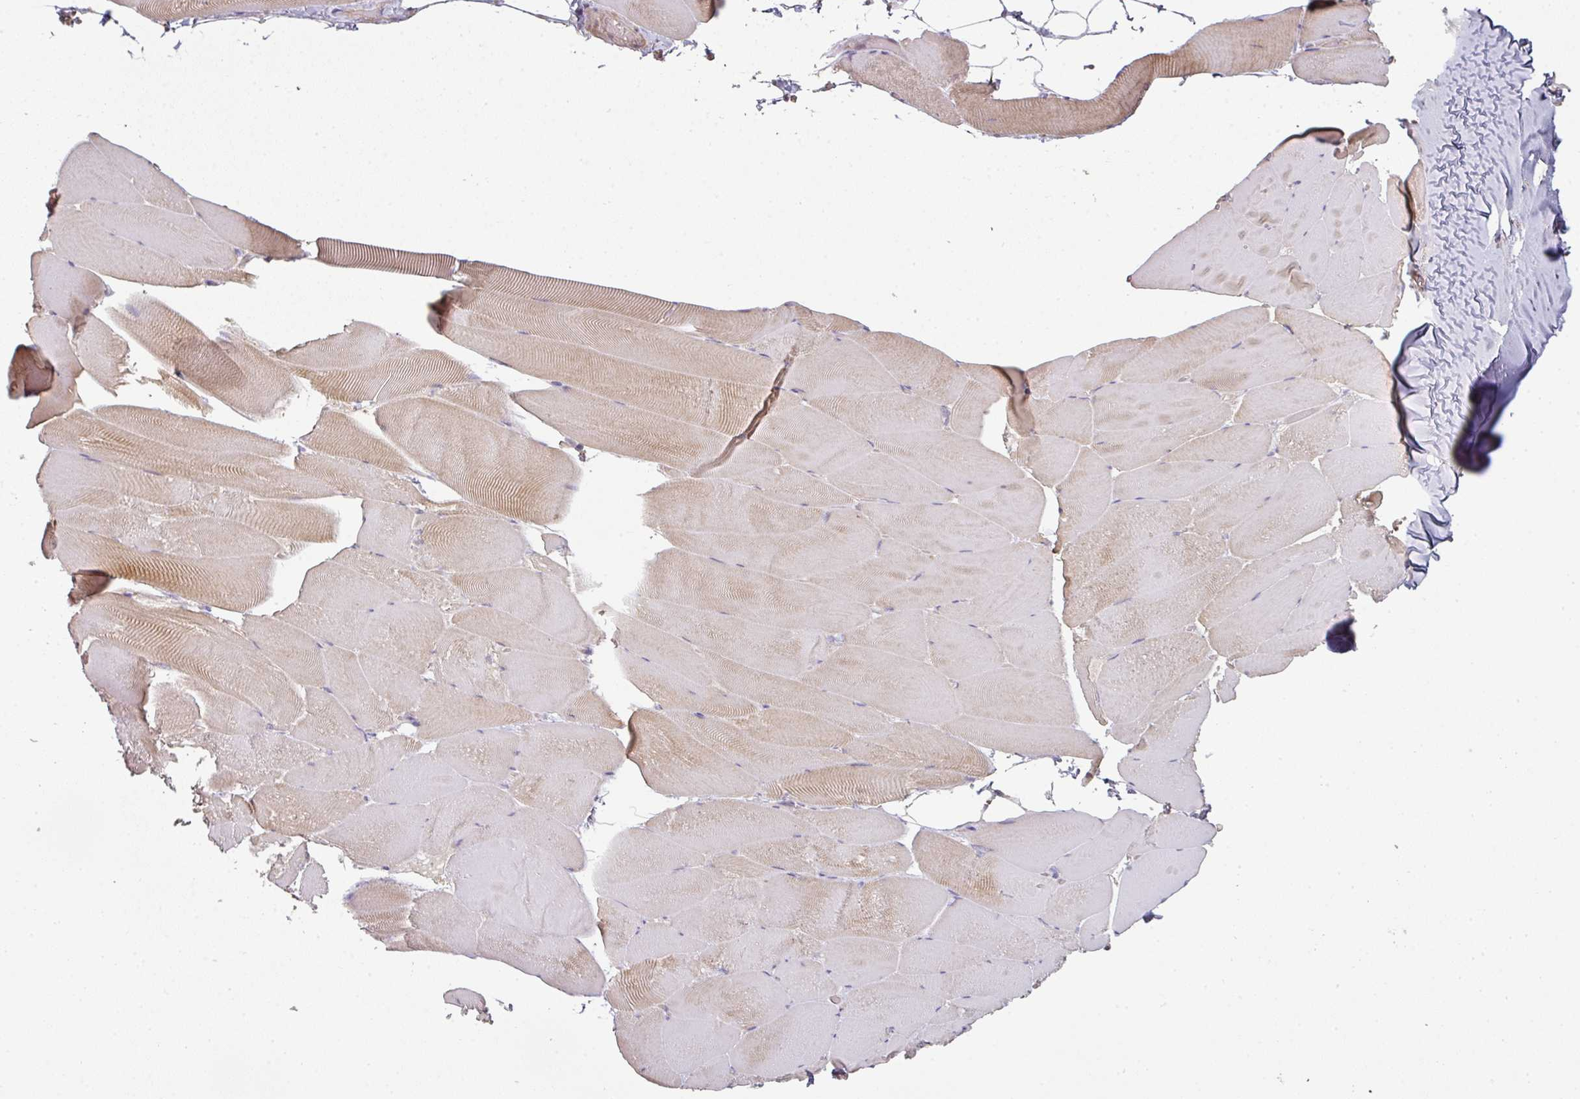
{"staining": {"intensity": "weak", "quantity": "25%-75%", "location": "cytoplasmic/membranous"}, "tissue": "skeletal muscle", "cell_type": "Myocytes", "image_type": "normal", "snomed": [{"axis": "morphology", "description": "Normal tissue, NOS"}, {"axis": "topography", "description": "Skeletal muscle"}], "caption": "Protein expression by immunohistochemistry exhibits weak cytoplasmic/membranous expression in about 25%-75% of myocytes in normal skeletal muscle.", "gene": "OLFML2B", "patient": {"sex": "female", "age": 64}}